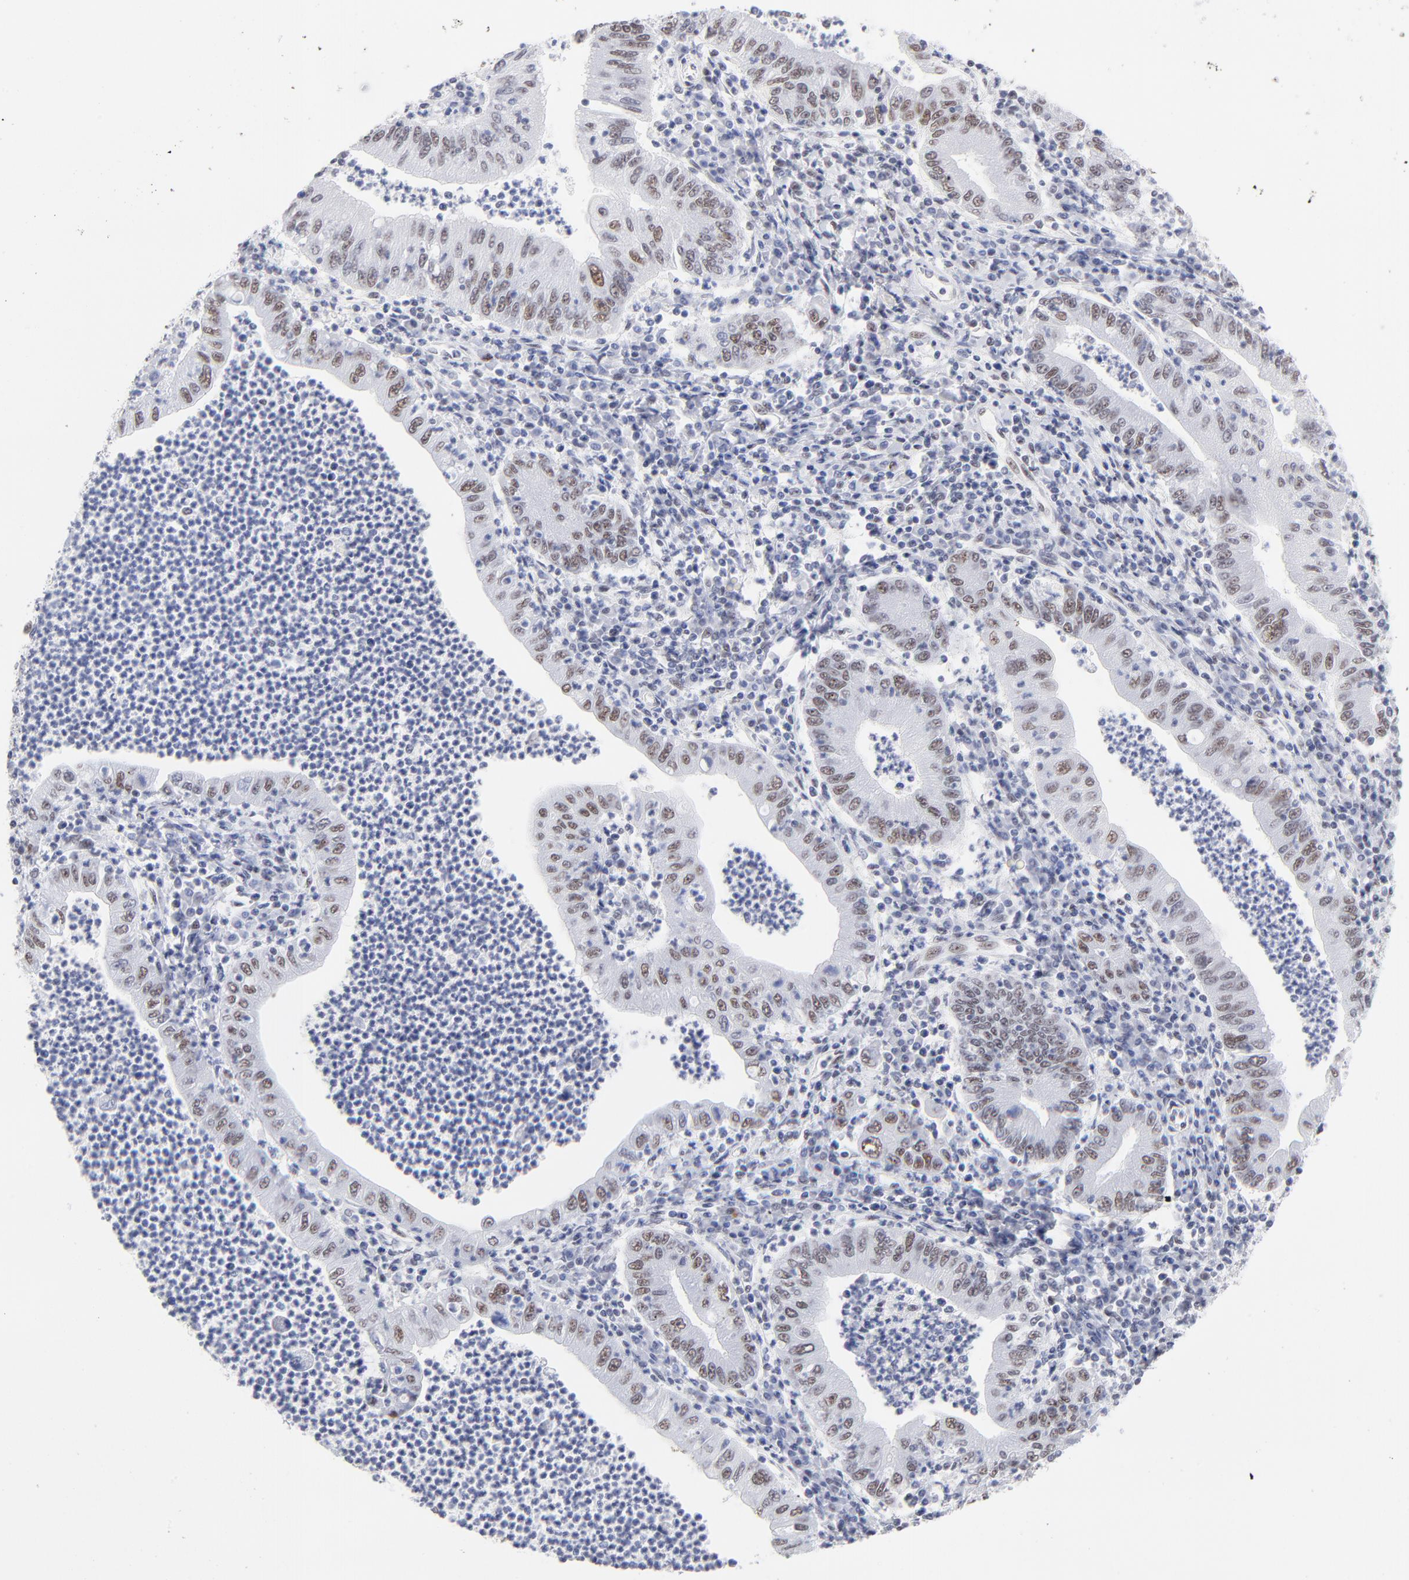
{"staining": {"intensity": "moderate", "quantity": ">75%", "location": "nuclear"}, "tissue": "stomach cancer", "cell_type": "Tumor cells", "image_type": "cancer", "snomed": [{"axis": "morphology", "description": "Normal tissue, NOS"}, {"axis": "morphology", "description": "Adenocarcinoma, NOS"}, {"axis": "topography", "description": "Esophagus"}, {"axis": "topography", "description": "Stomach, upper"}, {"axis": "topography", "description": "Peripheral nerve tissue"}], "caption": "Adenocarcinoma (stomach) stained for a protein (brown) displays moderate nuclear positive positivity in about >75% of tumor cells.", "gene": "SNRPB", "patient": {"sex": "male", "age": 62}}